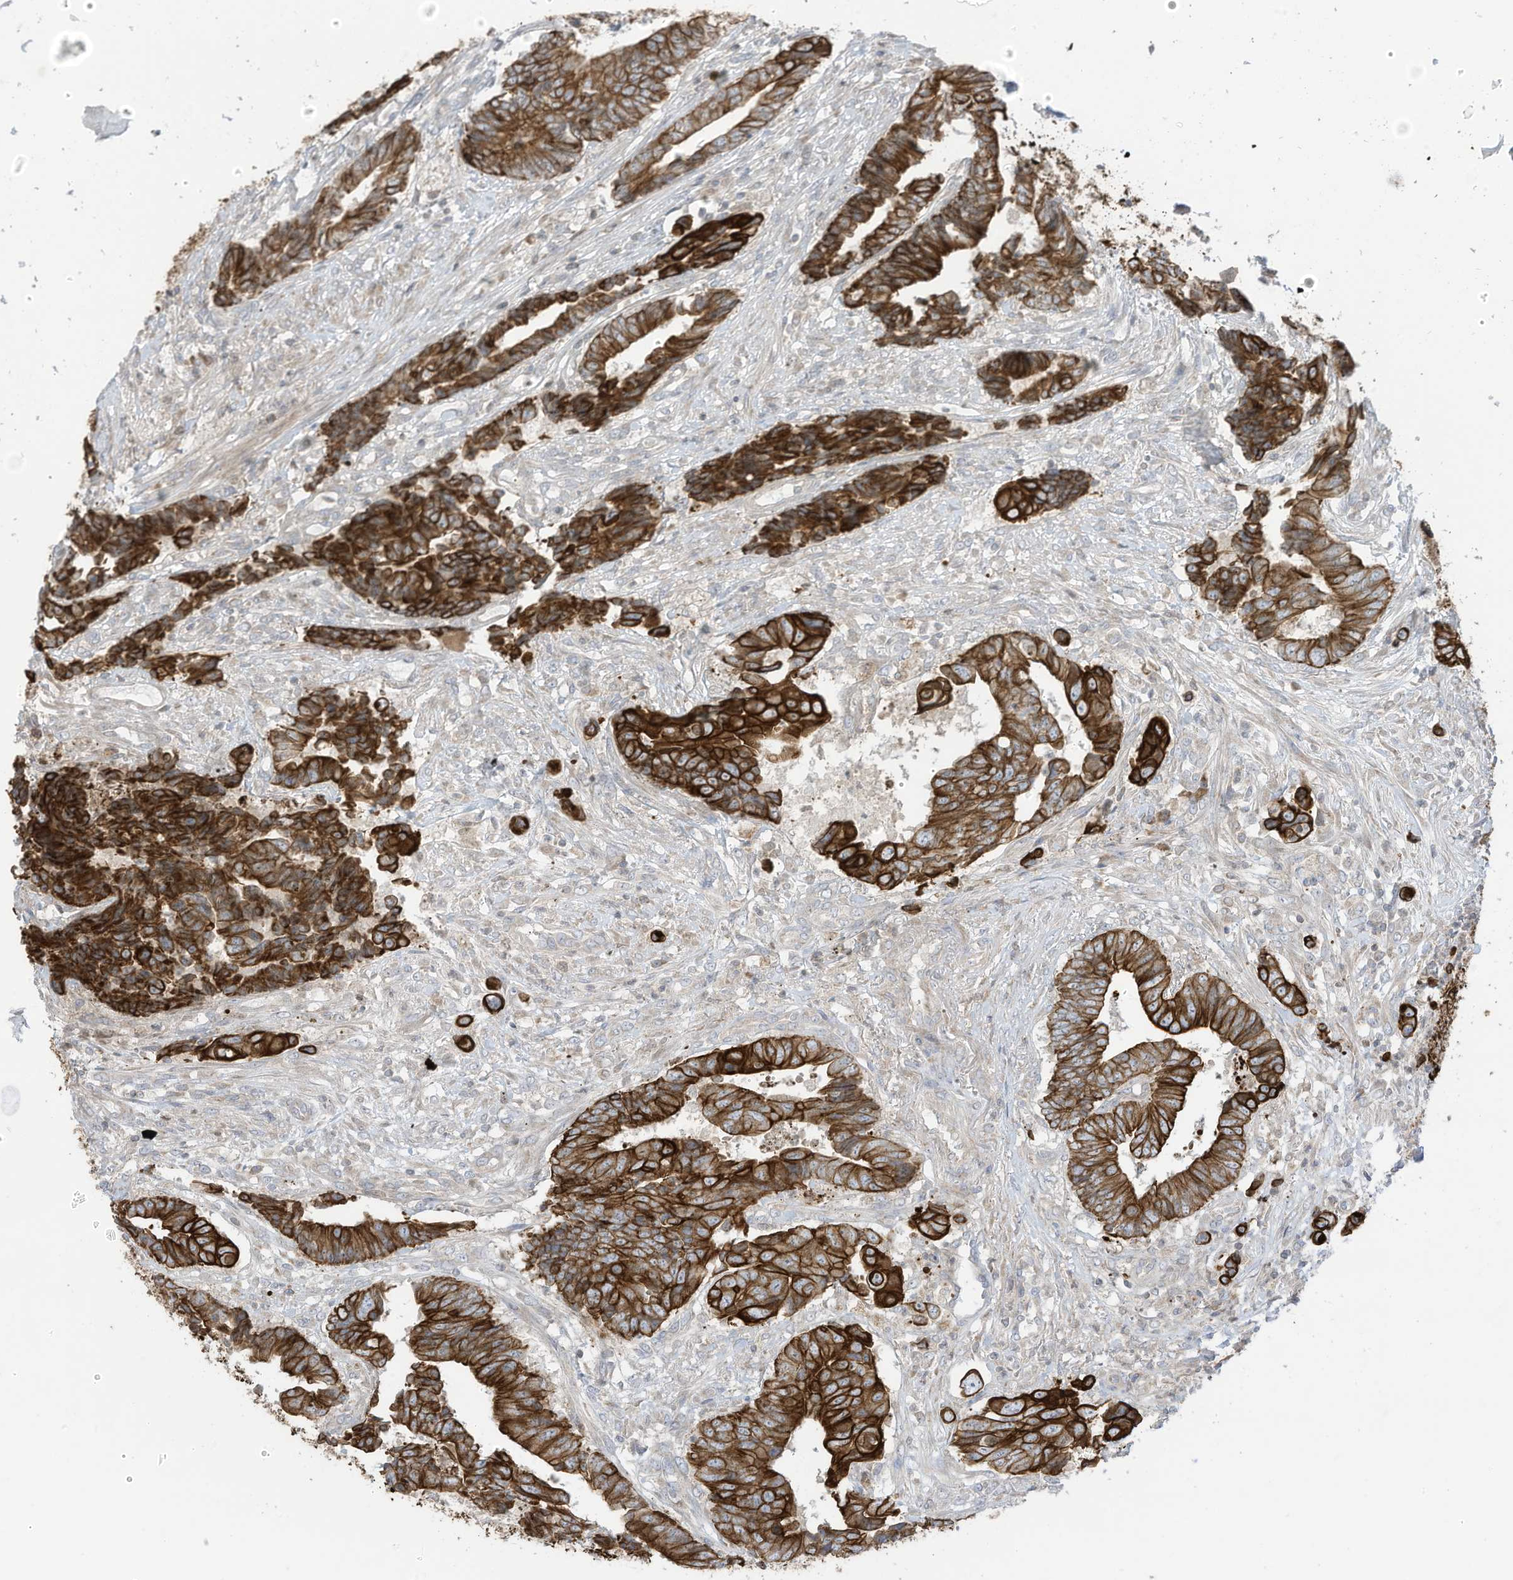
{"staining": {"intensity": "strong", "quantity": ">75%", "location": "cytoplasmic/membranous"}, "tissue": "colorectal cancer", "cell_type": "Tumor cells", "image_type": "cancer", "snomed": [{"axis": "morphology", "description": "Adenocarcinoma, NOS"}, {"axis": "topography", "description": "Rectum"}], "caption": "Human colorectal cancer stained for a protein (brown) reveals strong cytoplasmic/membranous positive staining in about >75% of tumor cells.", "gene": "CGAS", "patient": {"sex": "male", "age": 84}}